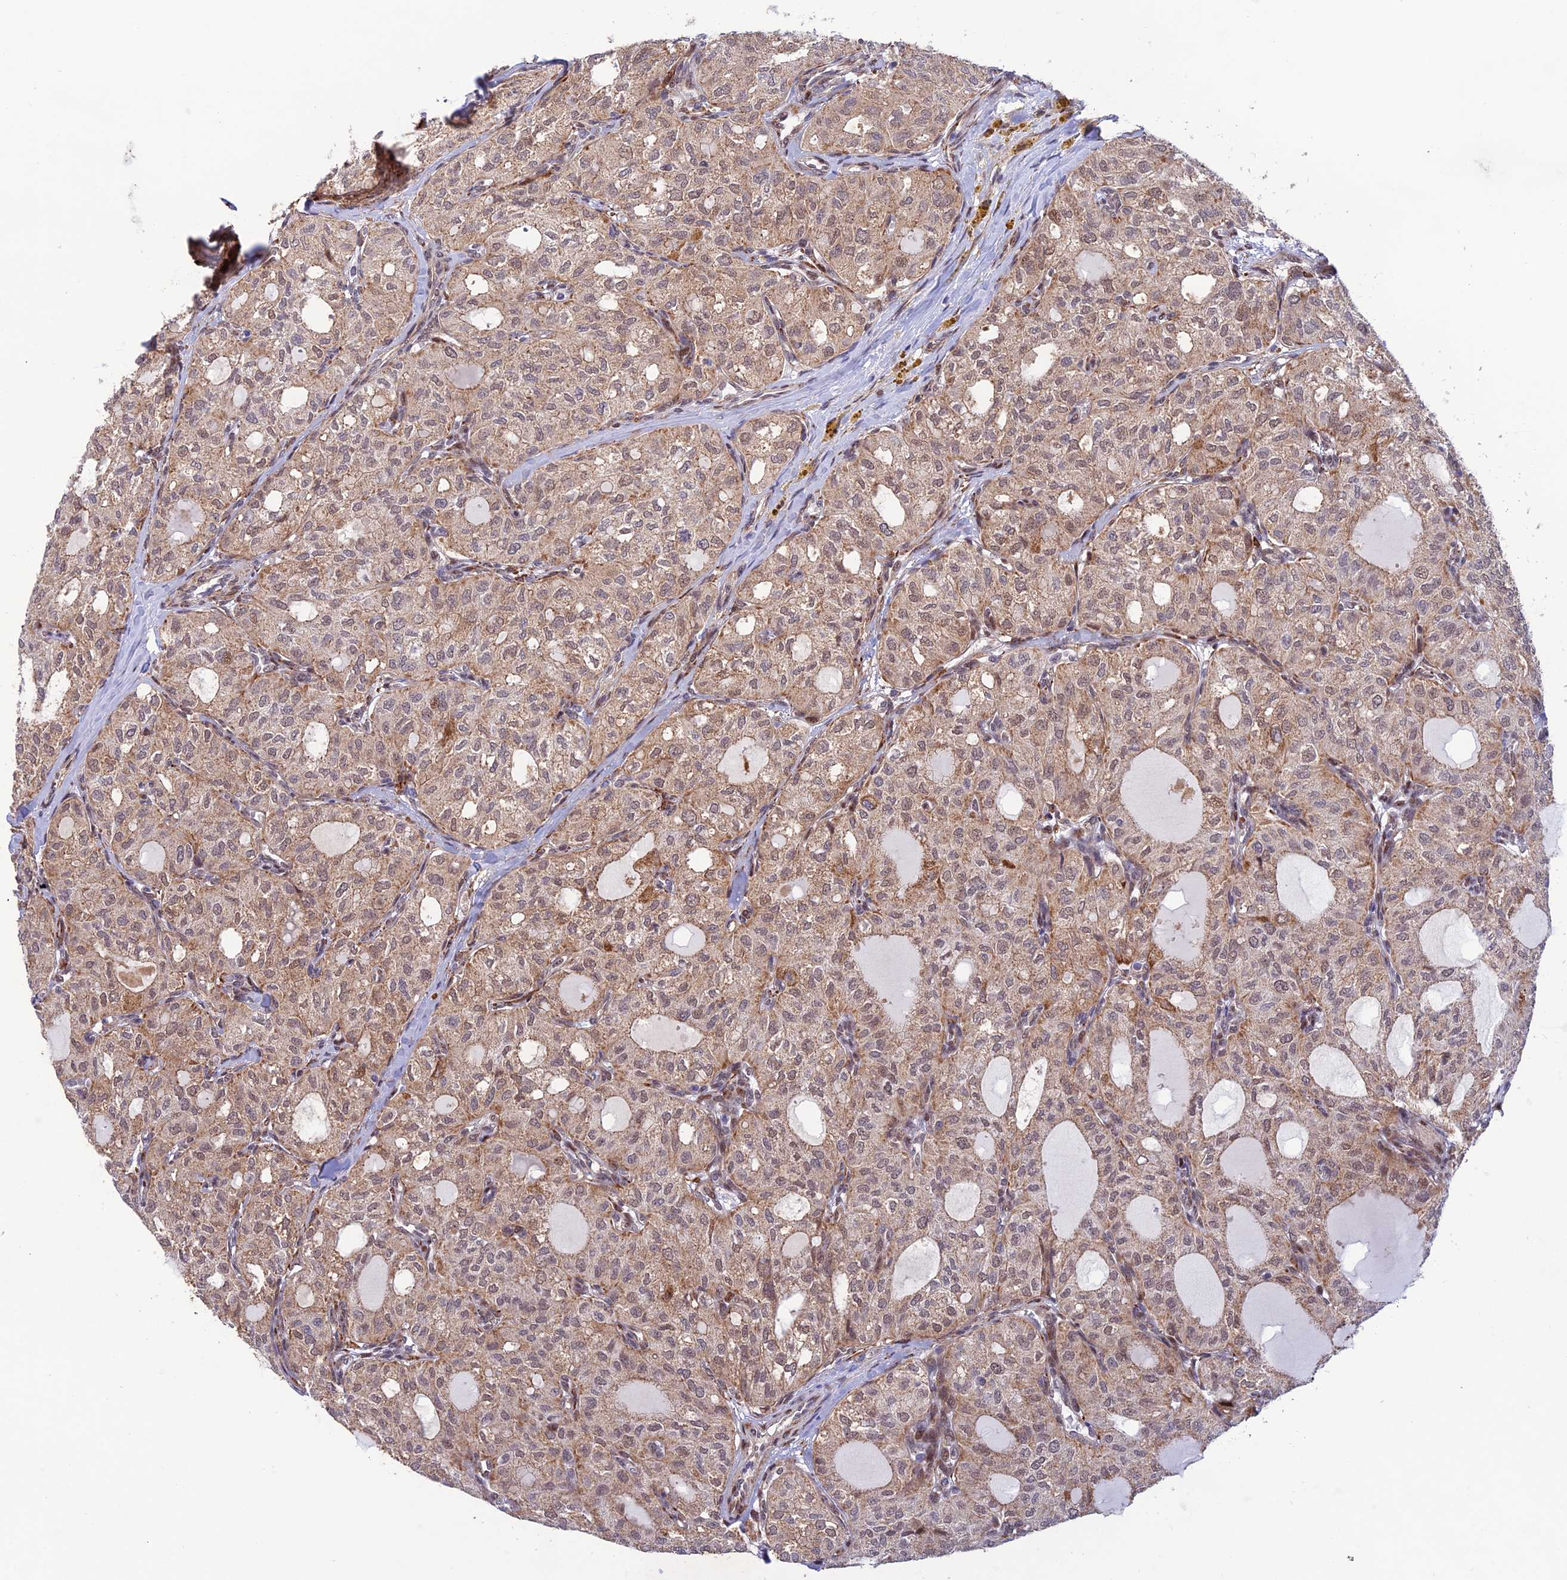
{"staining": {"intensity": "moderate", "quantity": "25%-75%", "location": "cytoplasmic/membranous,nuclear"}, "tissue": "thyroid cancer", "cell_type": "Tumor cells", "image_type": "cancer", "snomed": [{"axis": "morphology", "description": "Follicular adenoma carcinoma, NOS"}, {"axis": "topography", "description": "Thyroid gland"}], "caption": "Thyroid cancer (follicular adenoma carcinoma) stained with a brown dye displays moderate cytoplasmic/membranous and nuclear positive staining in approximately 25%-75% of tumor cells.", "gene": "WDR55", "patient": {"sex": "male", "age": 75}}